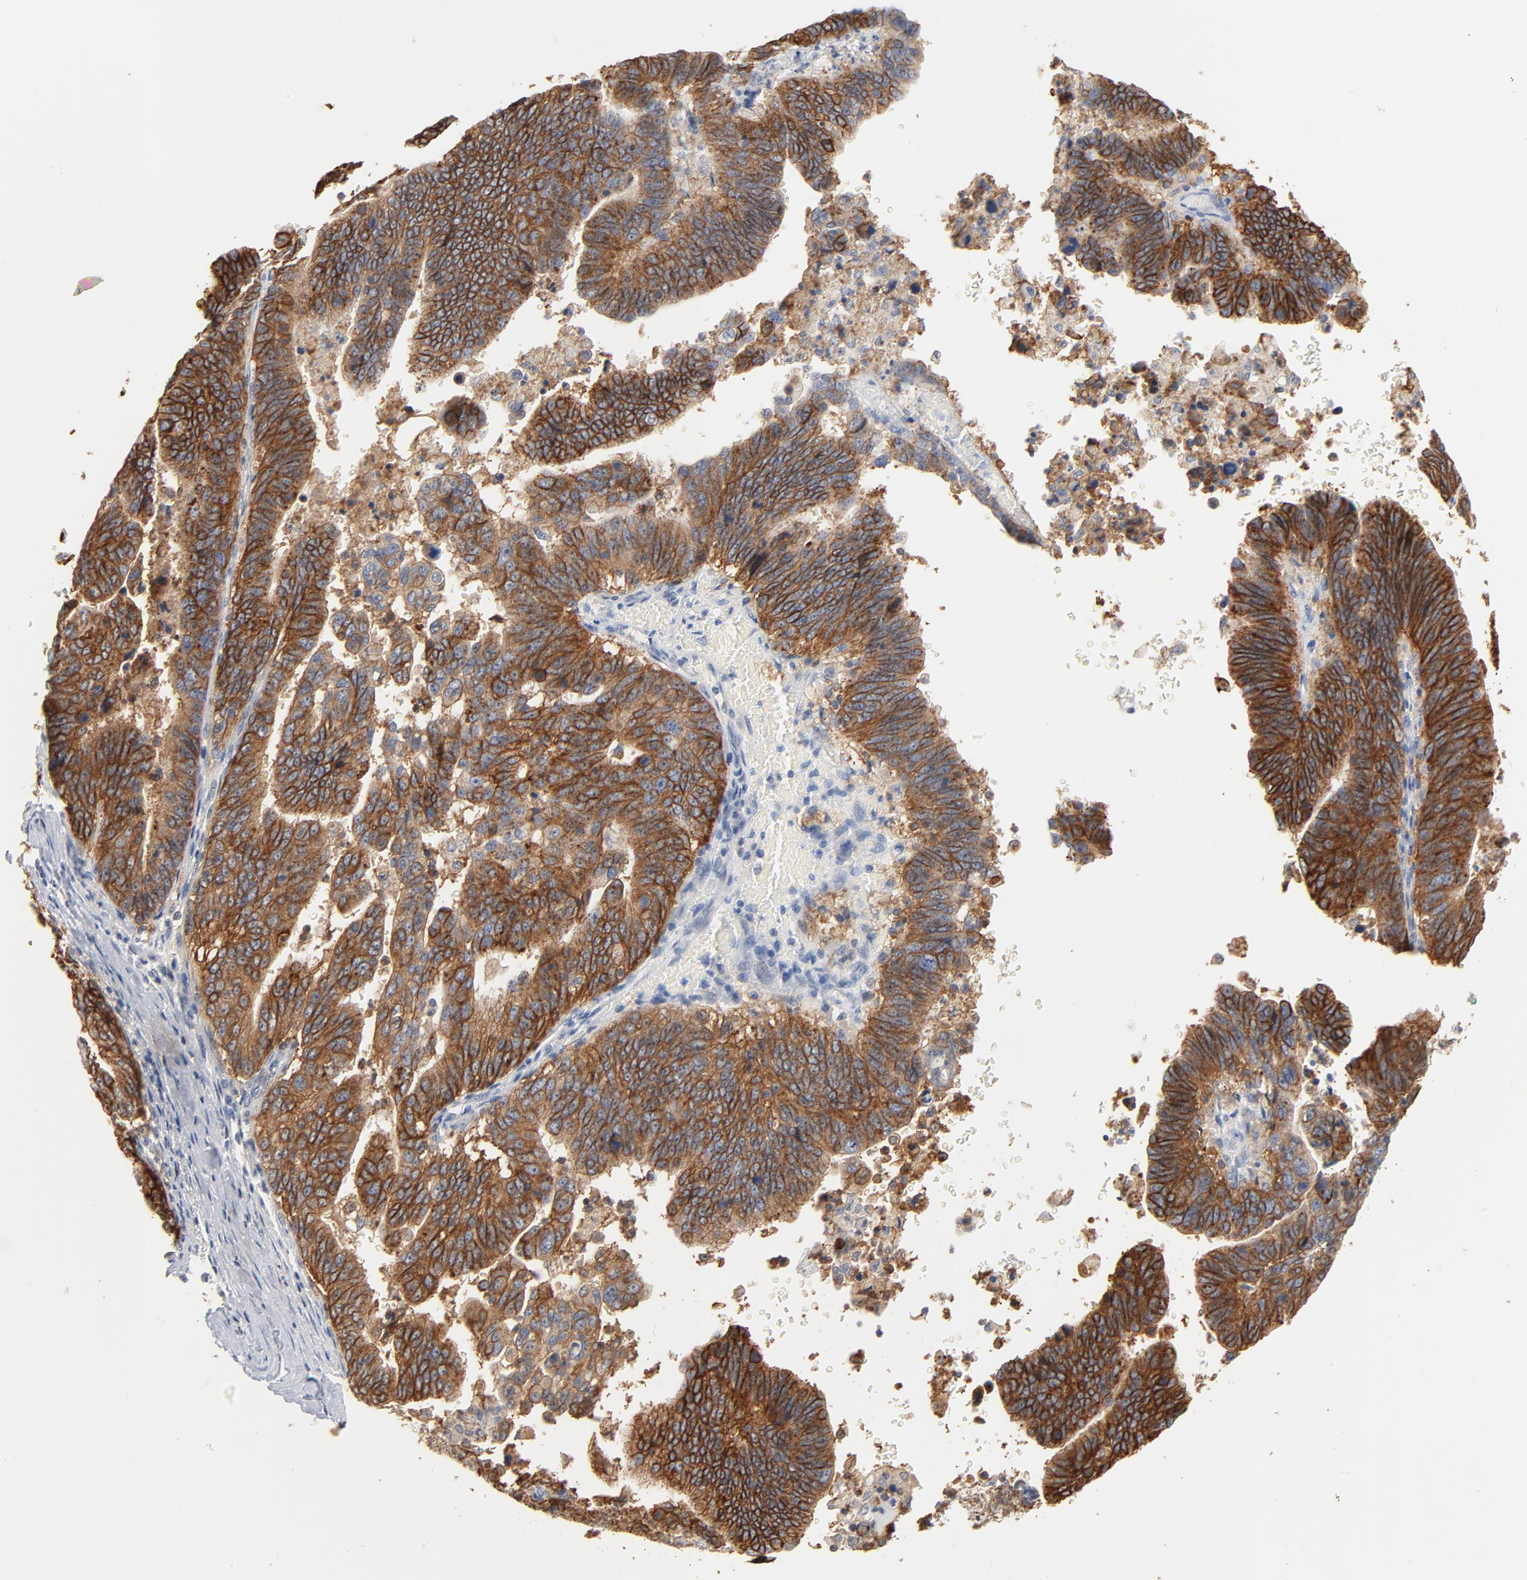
{"staining": {"intensity": "strong", "quantity": ">75%", "location": "cytoplasmic/membranous"}, "tissue": "stomach cancer", "cell_type": "Tumor cells", "image_type": "cancer", "snomed": [{"axis": "morphology", "description": "Adenocarcinoma, NOS"}, {"axis": "topography", "description": "Stomach, upper"}], "caption": "Strong cytoplasmic/membranous protein staining is seen in about >75% of tumor cells in stomach cancer. Using DAB (brown) and hematoxylin (blue) stains, captured at high magnification using brightfield microscopy.", "gene": "EPCAM", "patient": {"sex": "female", "age": 50}}